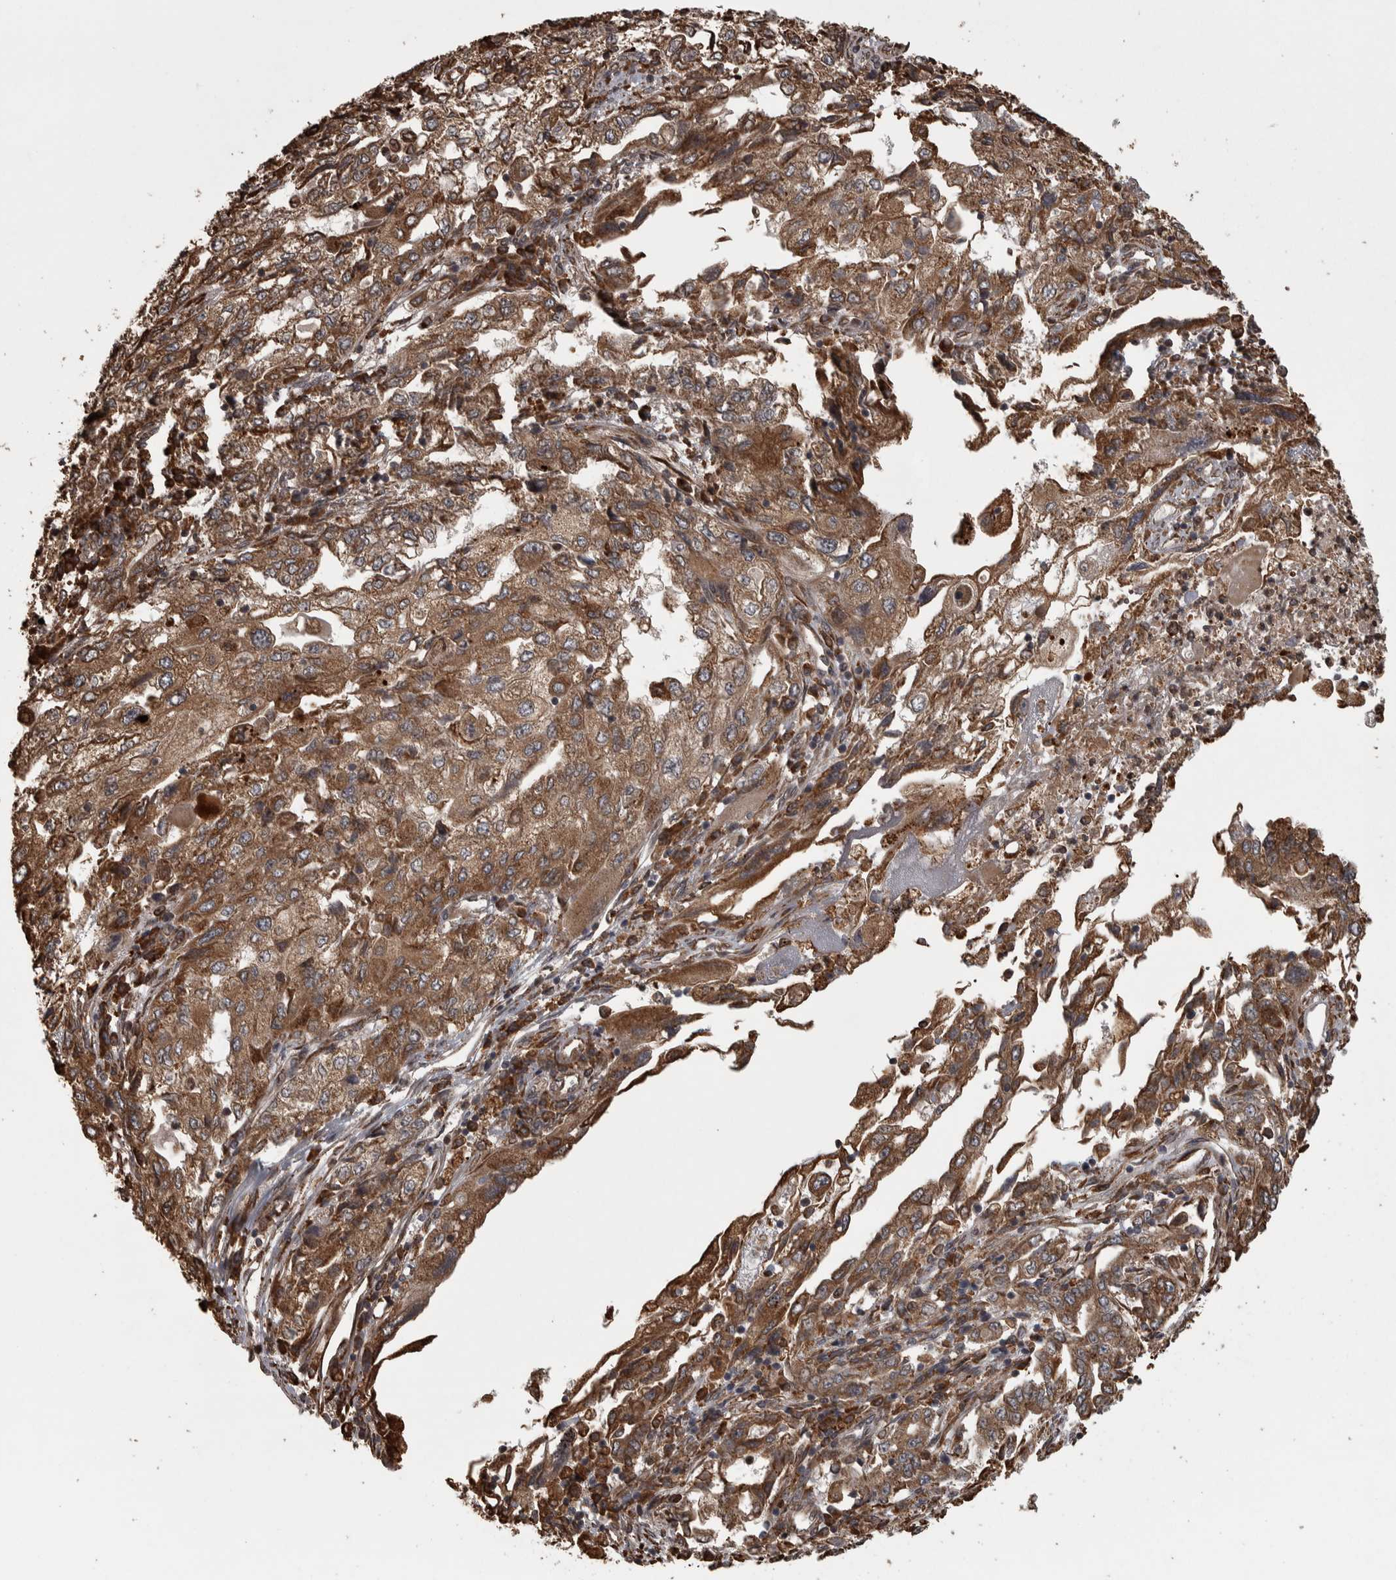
{"staining": {"intensity": "moderate", "quantity": ">75%", "location": "cytoplasmic/membranous"}, "tissue": "endometrial cancer", "cell_type": "Tumor cells", "image_type": "cancer", "snomed": [{"axis": "morphology", "description": "Adenocarcinoma, NOS"}, {"axis": "topography", "description": "Endometrium"}], "caption": "DAB (3,3'-diaminobenzidine) immunohistochemical staining of endometrial cancer shows moderate cytoplasmic/membranous protein expression in about >75% of tumor cells.", "gene": "AGBL3", "patient": {"sex": "female", "age": 49}}